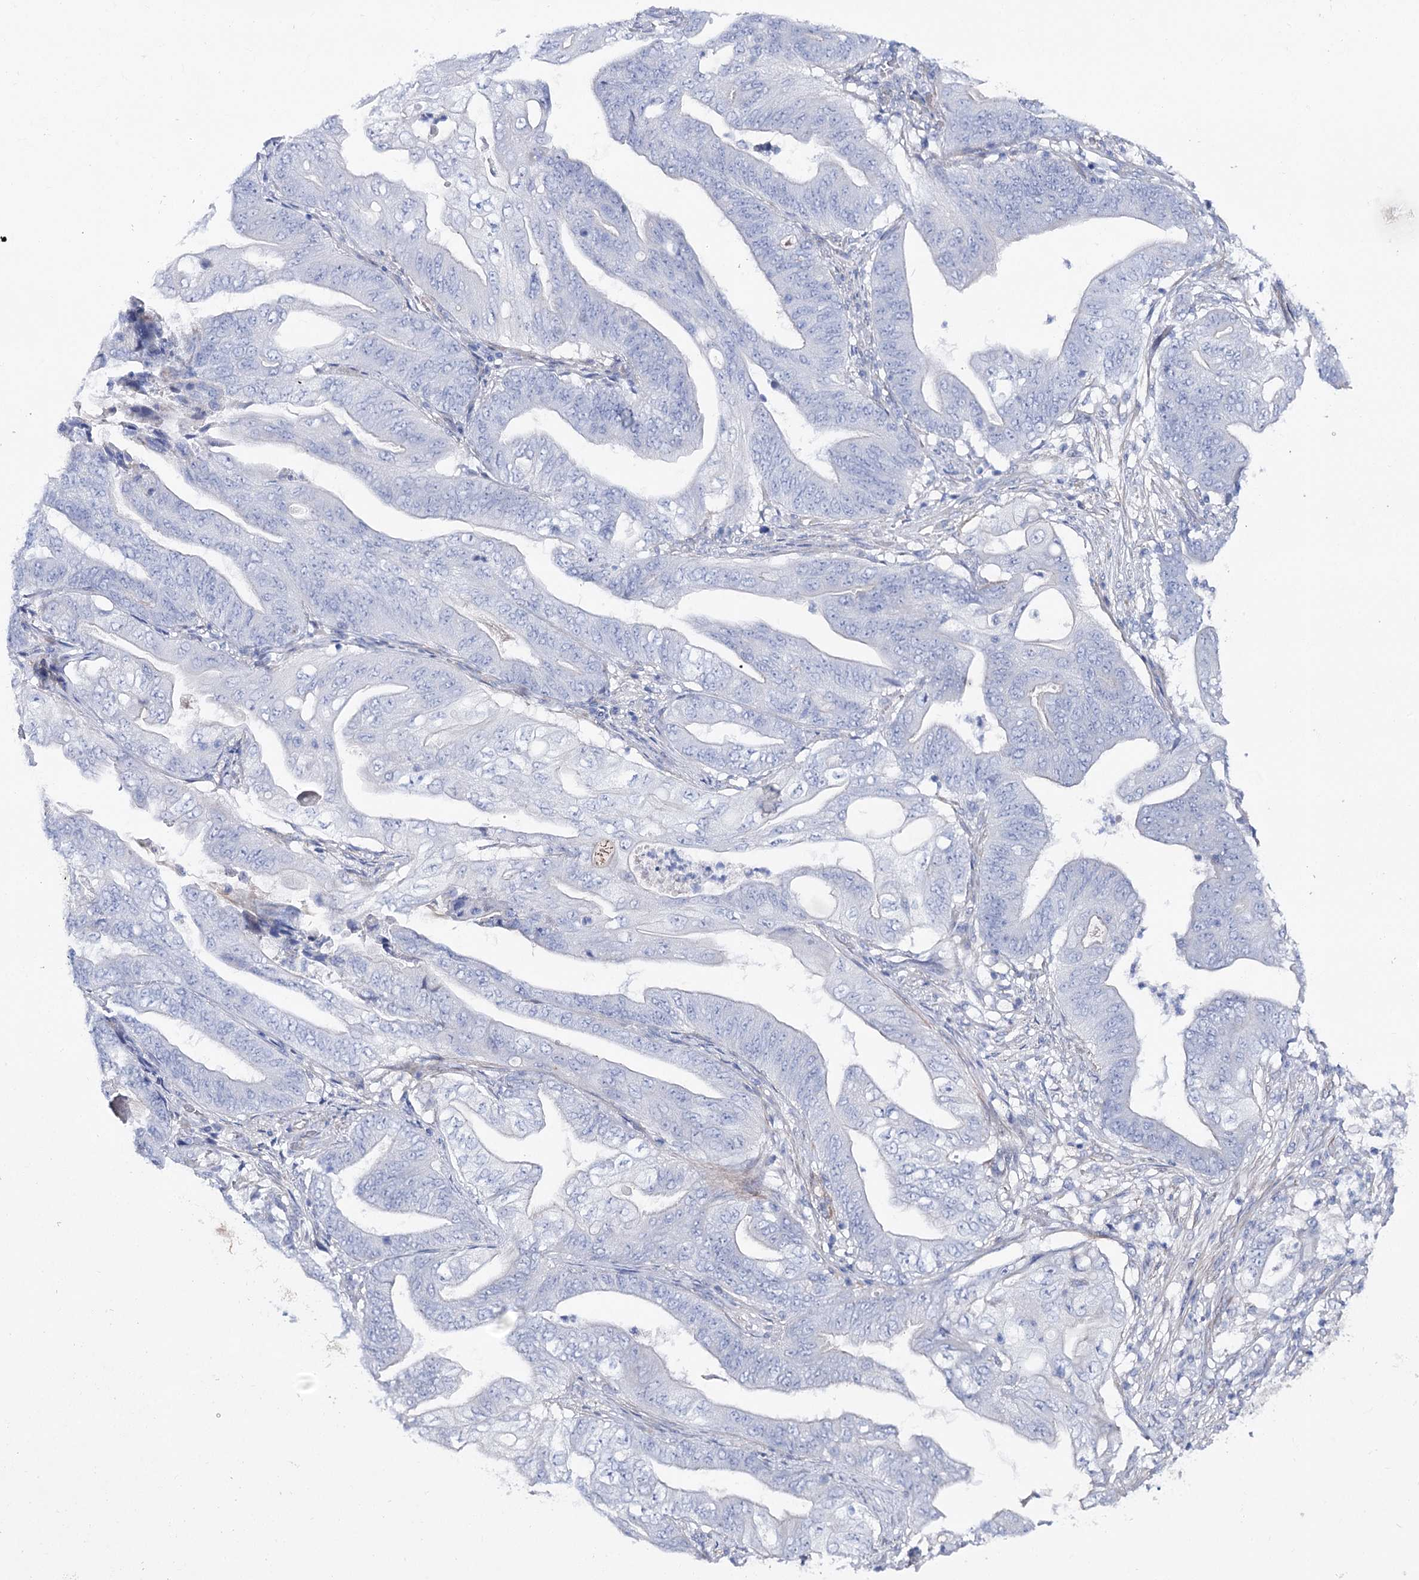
{"staining": {"intensity": "negative", "quantity": "none", "location": "none"}, "tissue": "stomach cancer", "cell_type": "Tumor cells", "image_type": "cancer", "snomed": [{"axis": "morphology", "description": "Adenocarcinoma, NOS"}, {"axis": "topography", "description": "Stomach"}], "caption": "Human adenocarcinoma (stomach) stained for a protein using immunohistochemistry displays no positivity in tumor cells.", "gene": "ANKRD23", "patient": {"sex": "female", "age": 73}}